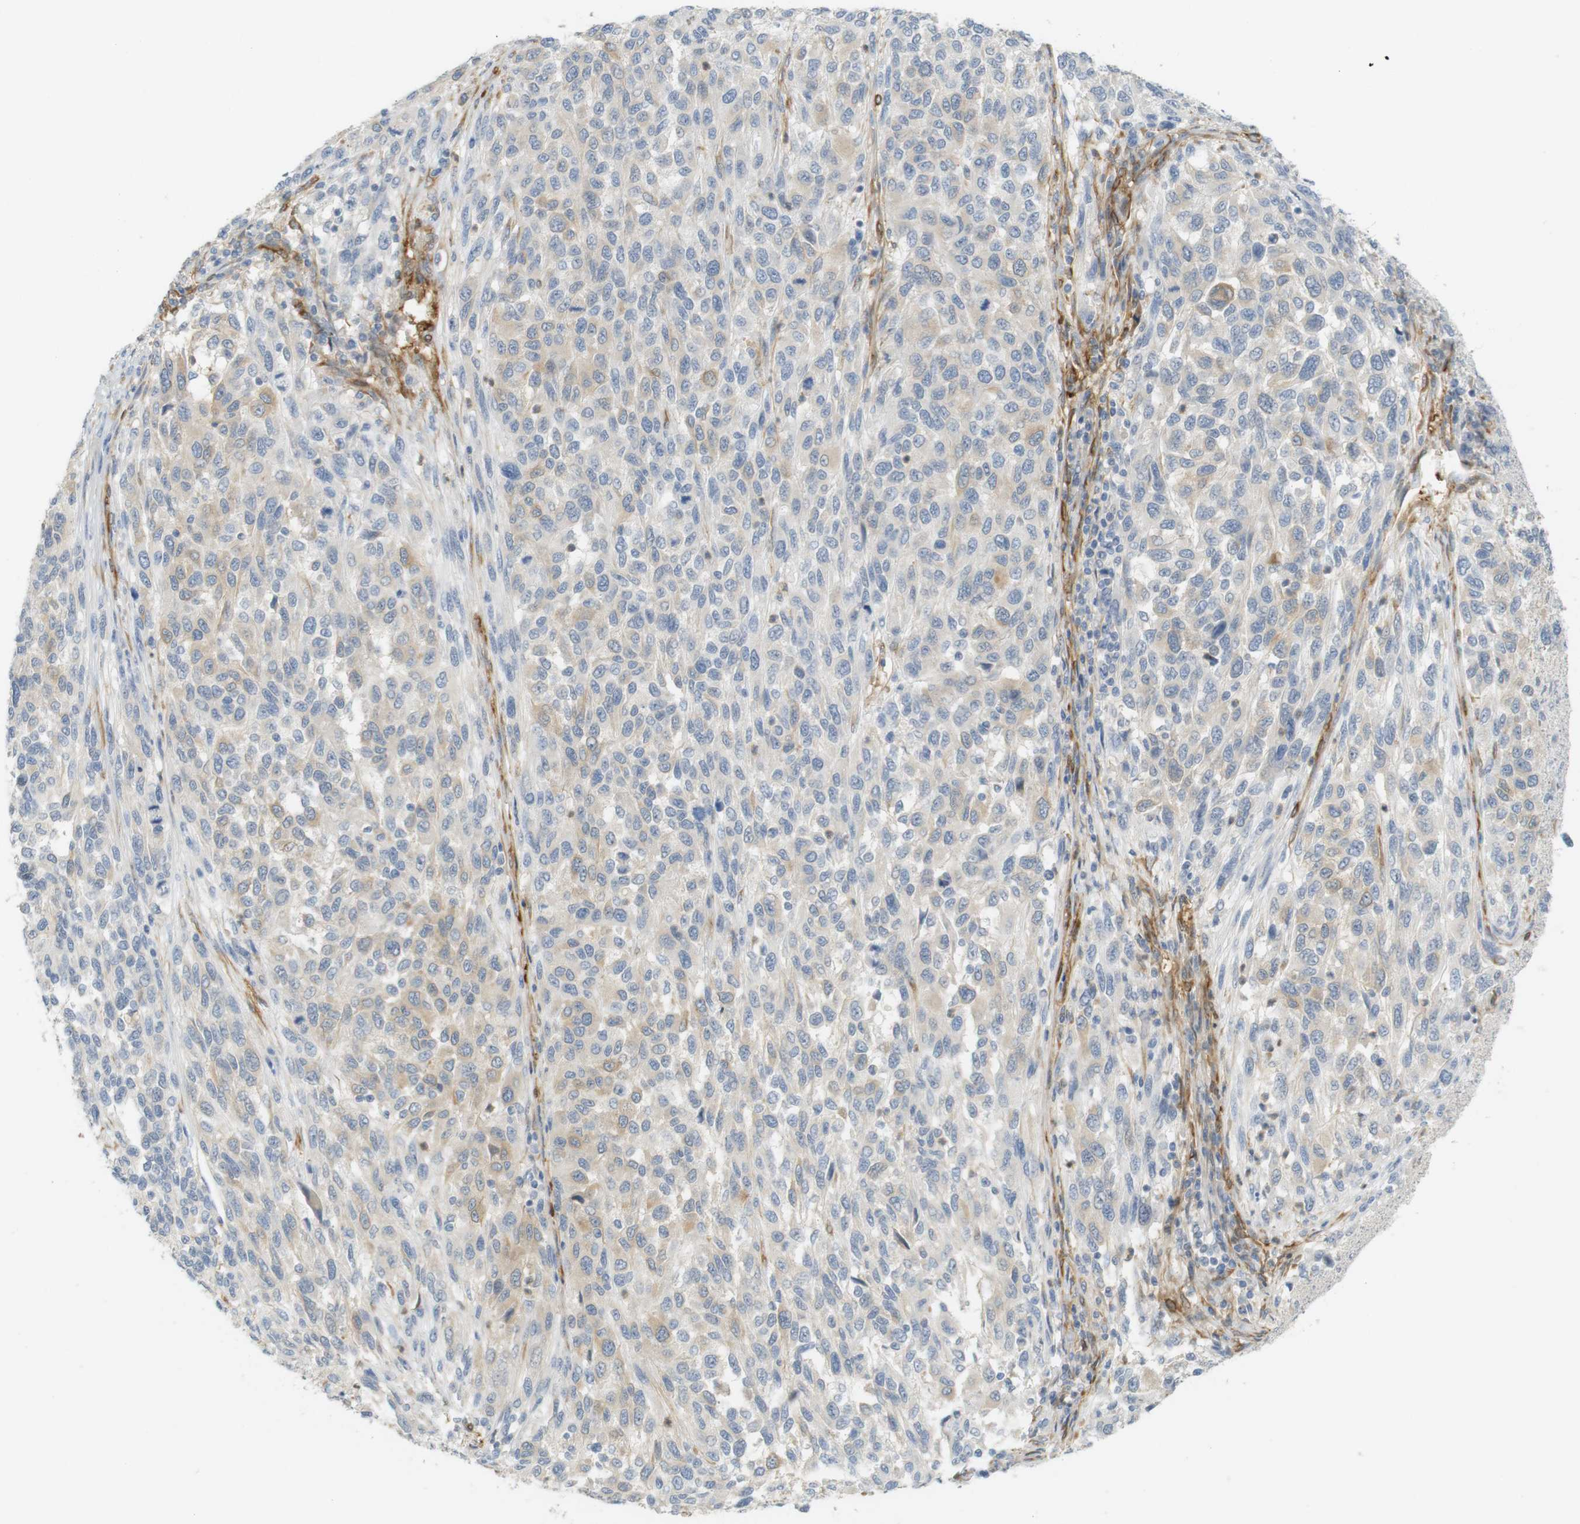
{"staining": {"intensity": "weak", "quantity": "25%-75%", "location": "cytoplasmic/membranous"}, "tissue": "melanoma", "cell_type": "Tumor cells", "image_type": "cancer", "snomed": [{"axis": "morphology", "description": "Malignant melanoma, Metastatic site"}, {"axis": "topography", "description": "Lymph node"}], "caption": "Malignant melanoma (metastatic site) tissue demonstrates weak cytoplasmic/membranous staining in approximately 25%-75% of tumor cells (DAB (3,3'-diaminobenzidine) IHC, brown staining for protein, blue staining for nuclei).", "gene": "PDE3A", "patient": {"sex": "male", "age": 61}}